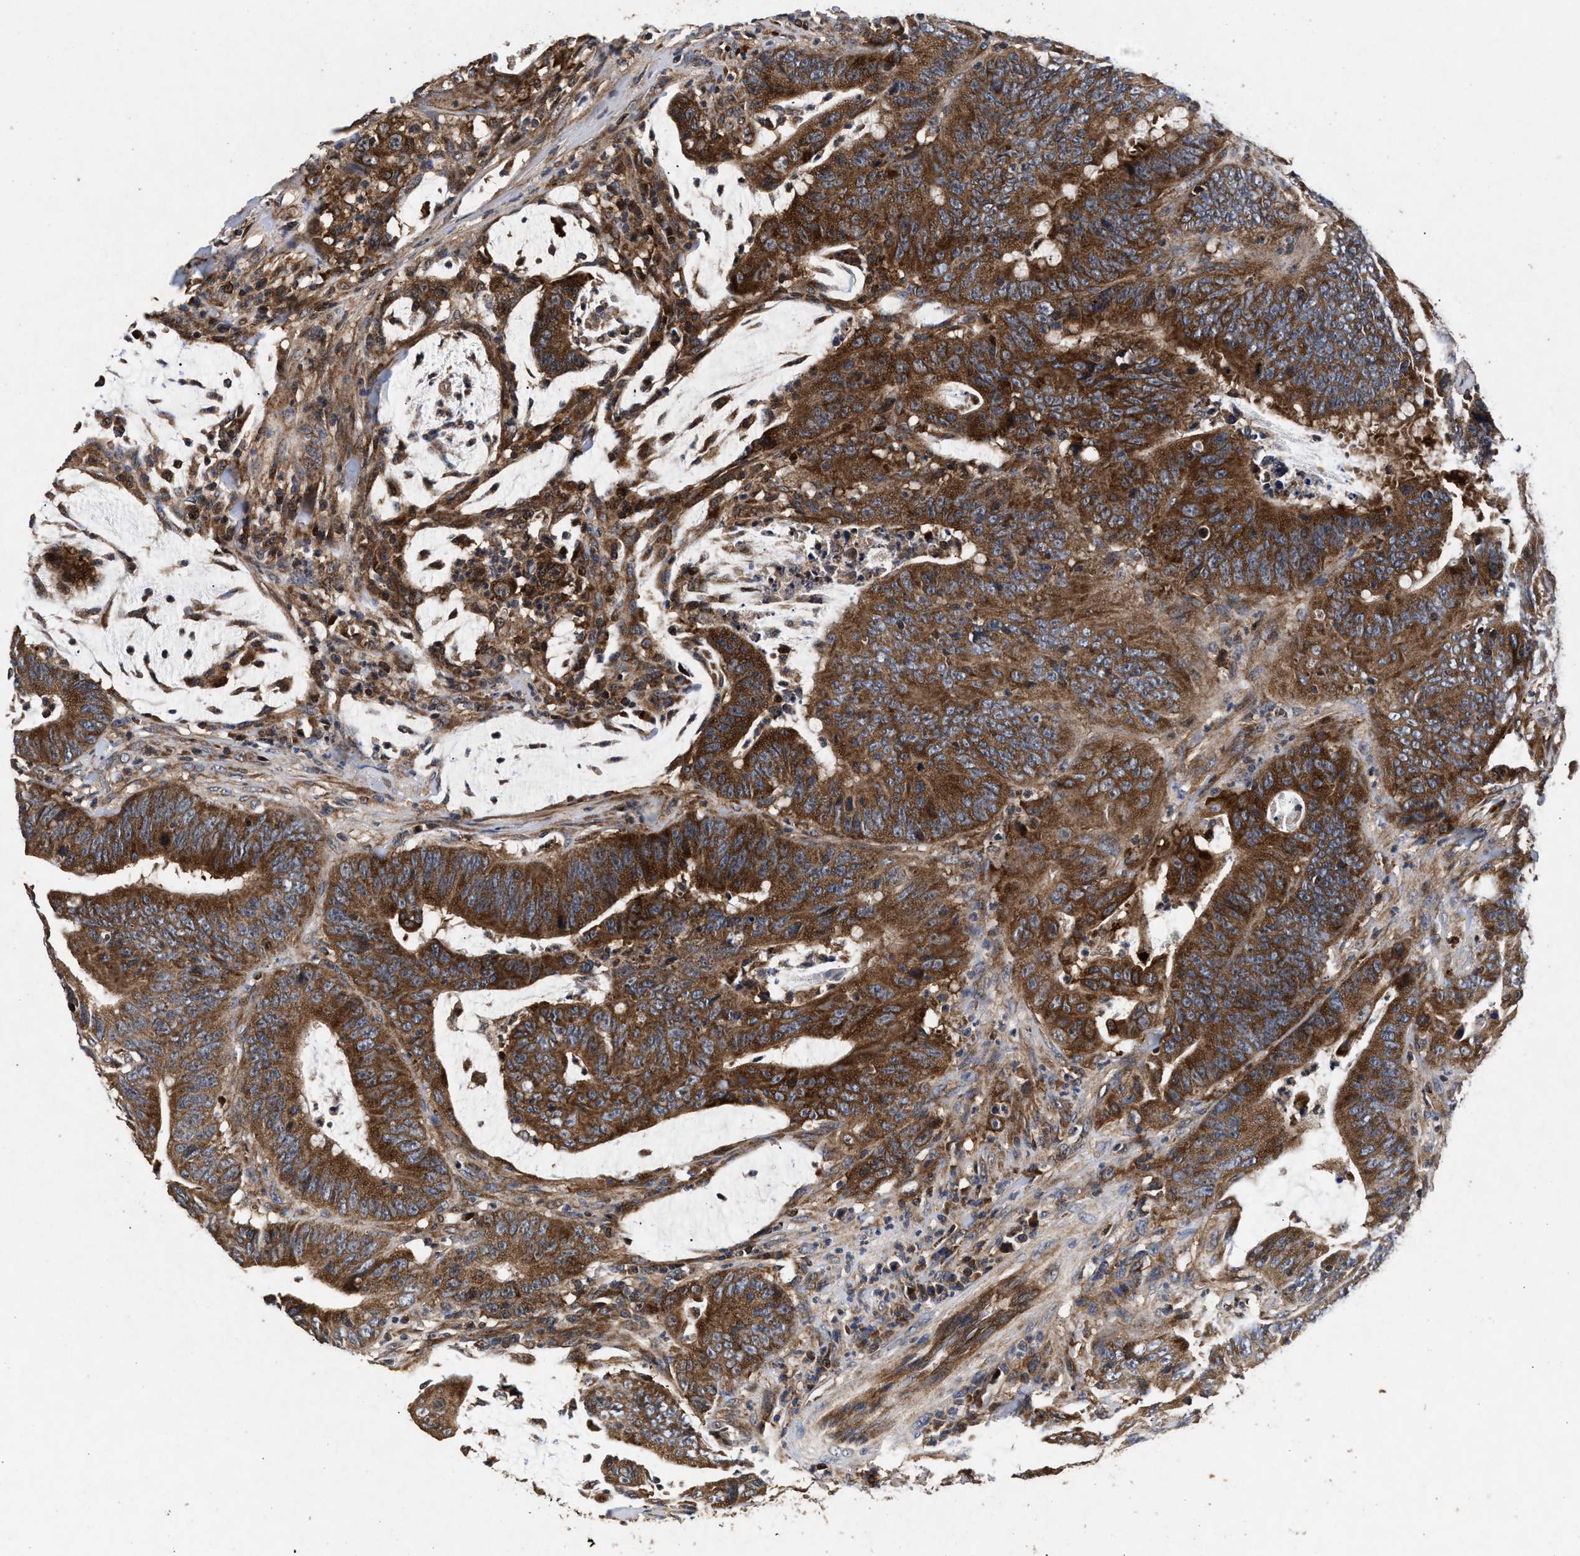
{"staining": {"intensity": "strong", "quantity": ">75%", "location": "cytoplasmic/membranous"}, "tissue": "colorectal cancer", "cell_type": "Tumor cells", "image_type": "cancer", "snomed": [{"axis": "morphology", "description": "Adenocarcinoma, NOS"}, {"axis": "topography", "description": "Colon"}], "caption": "Human colorectal cancer (adenocarcinoma) stained with a protein marker shows strong staining in tumor cells.", "gene": "NFKB2", "patient": {"sex": "male", "age": 45}}